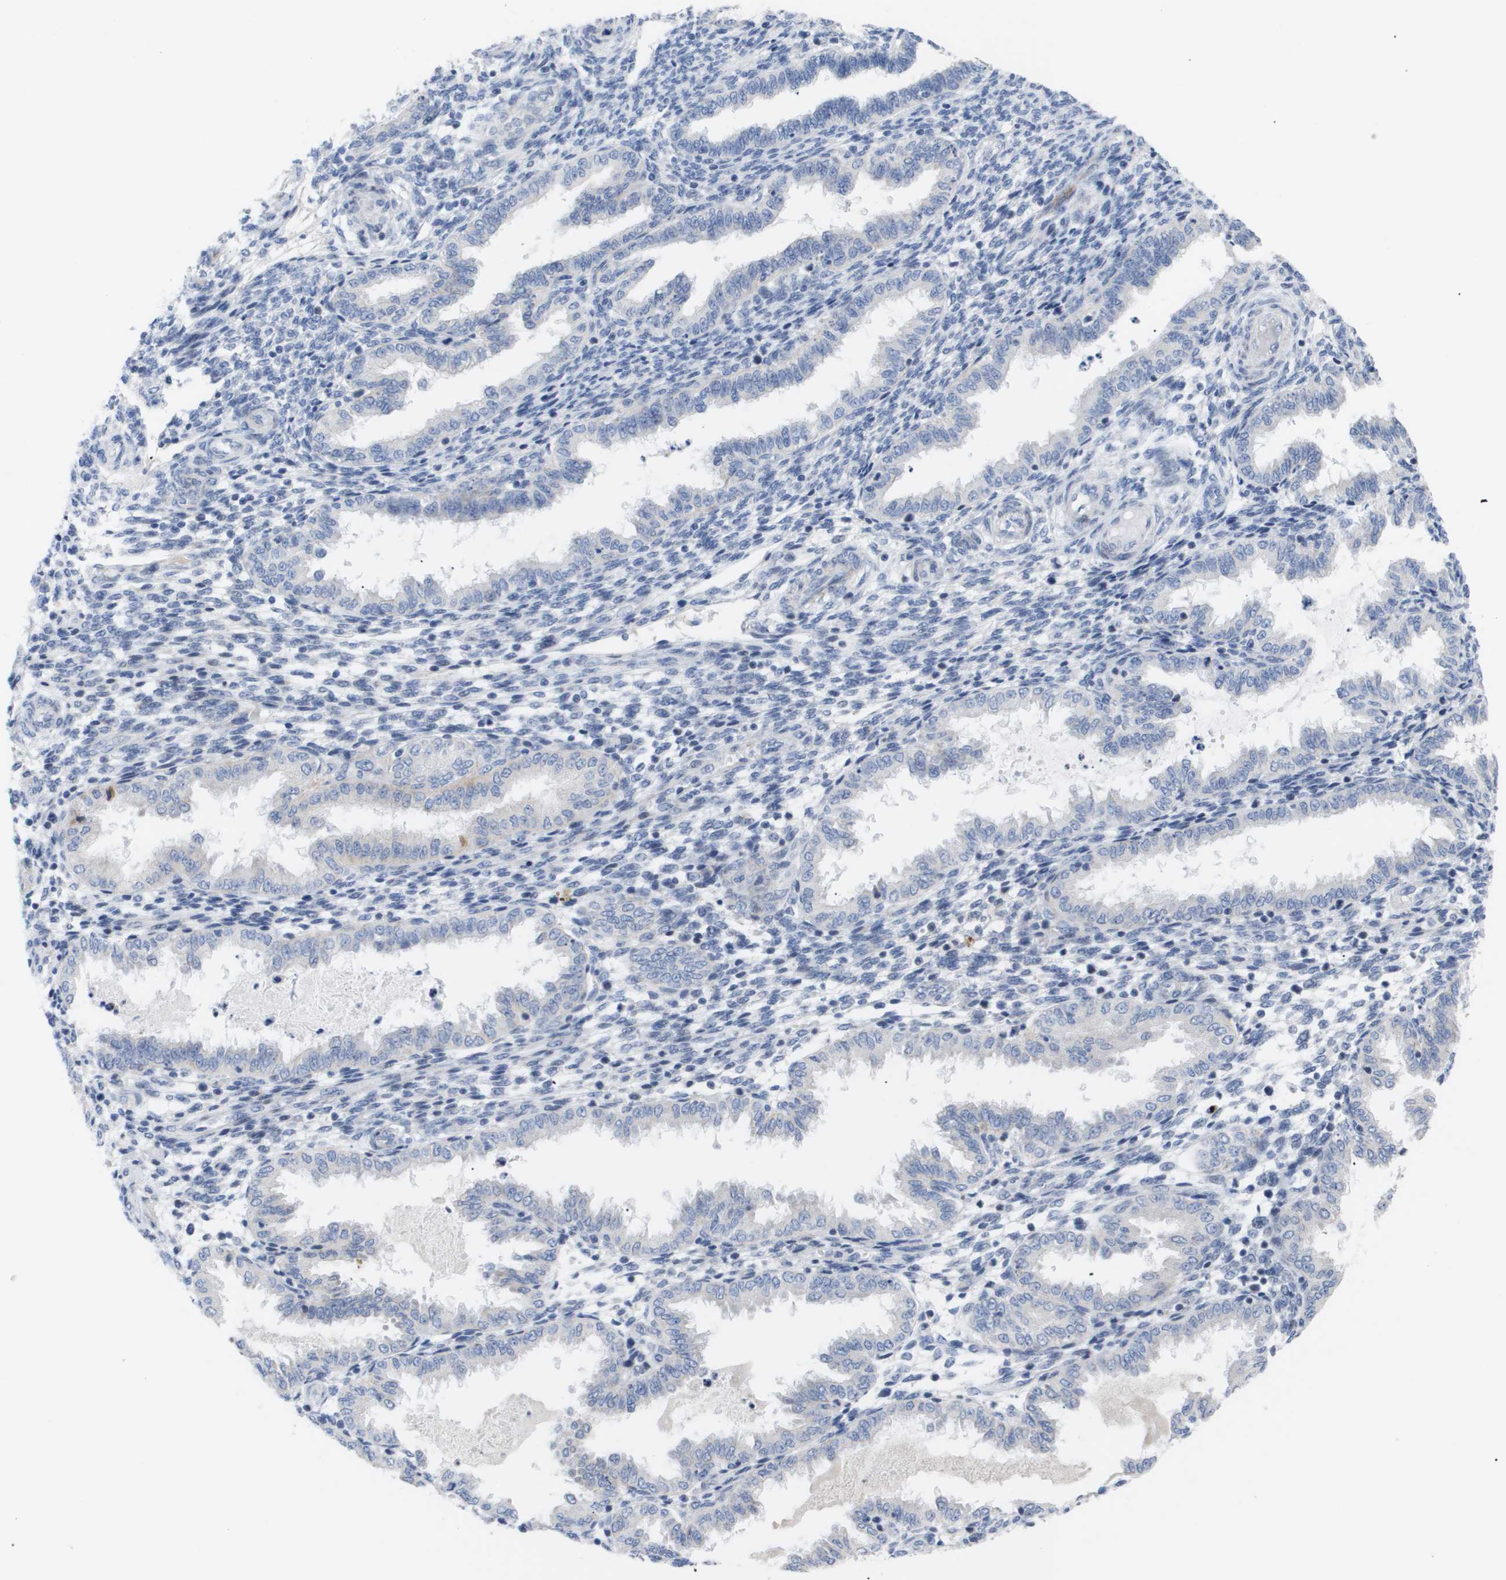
{"staining": {"intensity": "negative", "quantity": "none", "location": "none"}, "tissue": "endometrium", "cell_type": "Cells in endometrial stroma", "image_type": "normal", "snomed": [{"axis": "morphology", "description": "Normal tissue, NOS"}, {"axis": "topography", "description": "Endometrium"}], "caption": "Immunohistochemistry photomicrograph of unremarkable endometrium stained for a protein (brown), which displays no staining in cells in endometrial stroma.", "gene": "CAV3", "patient": {"sex": "female", "age": 33}}